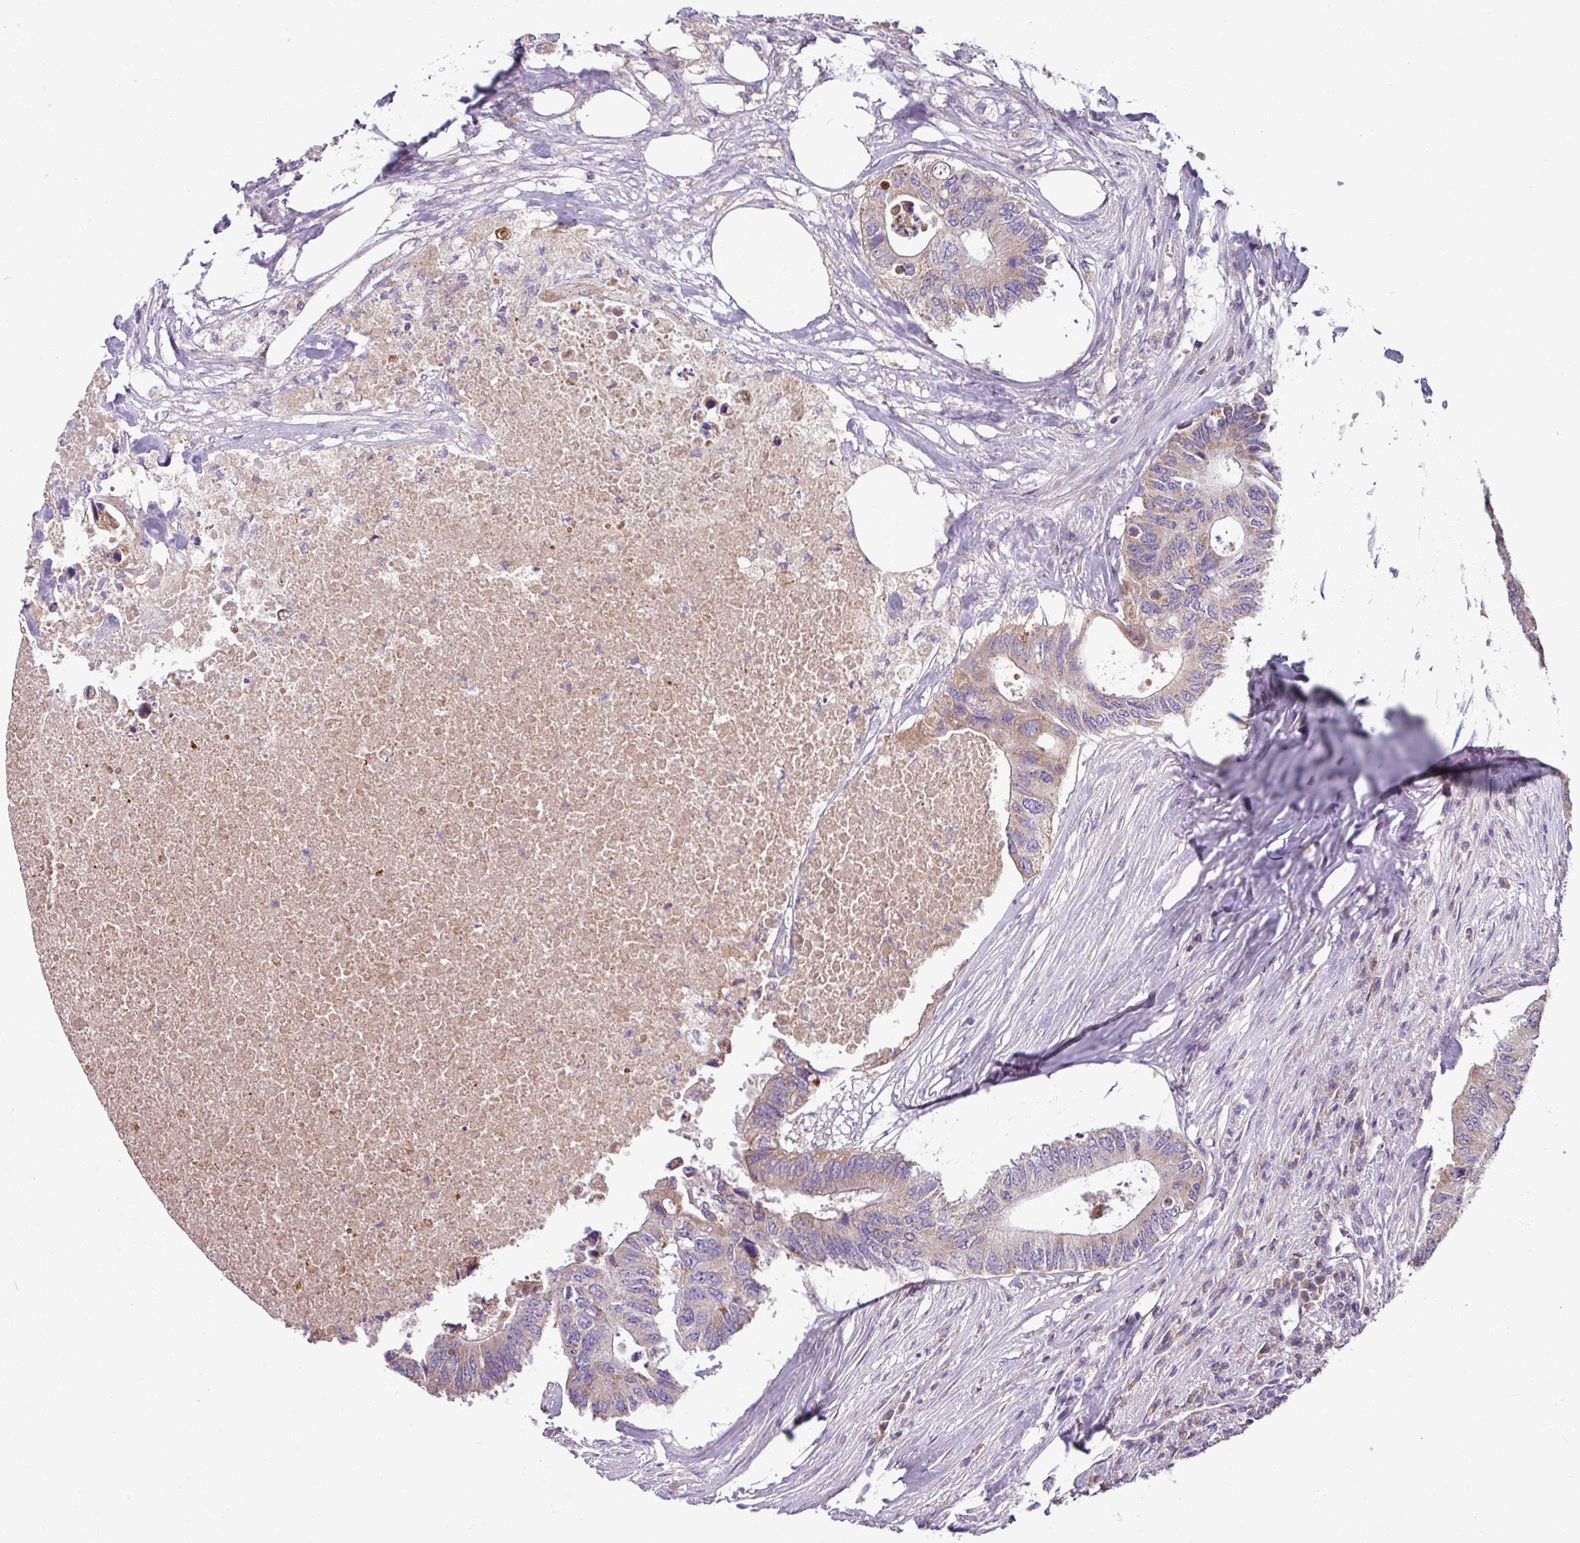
{"staining": {"intensity": "weak", "quantity": "25%-75%", "location": "cytoplasmic/membranous"}, "tissue": "colorectal cancer", "cell_type": "Tumor cells", "image_type": "cancer", "snomed": [{"axis": "morphology", "description": "Adenocarcinoma, NOS"}, {"axis": "topography", "description": "Colon"}], "caption": "Human adenocarcinoma (colorectal) stained for a protein (brown) displays weak cytoplasmic/membranous positive staining in approximately 25%-75% of tumor cells.", "gene": "LRRC9", "patient": {"sex": "male", "age": 71}}